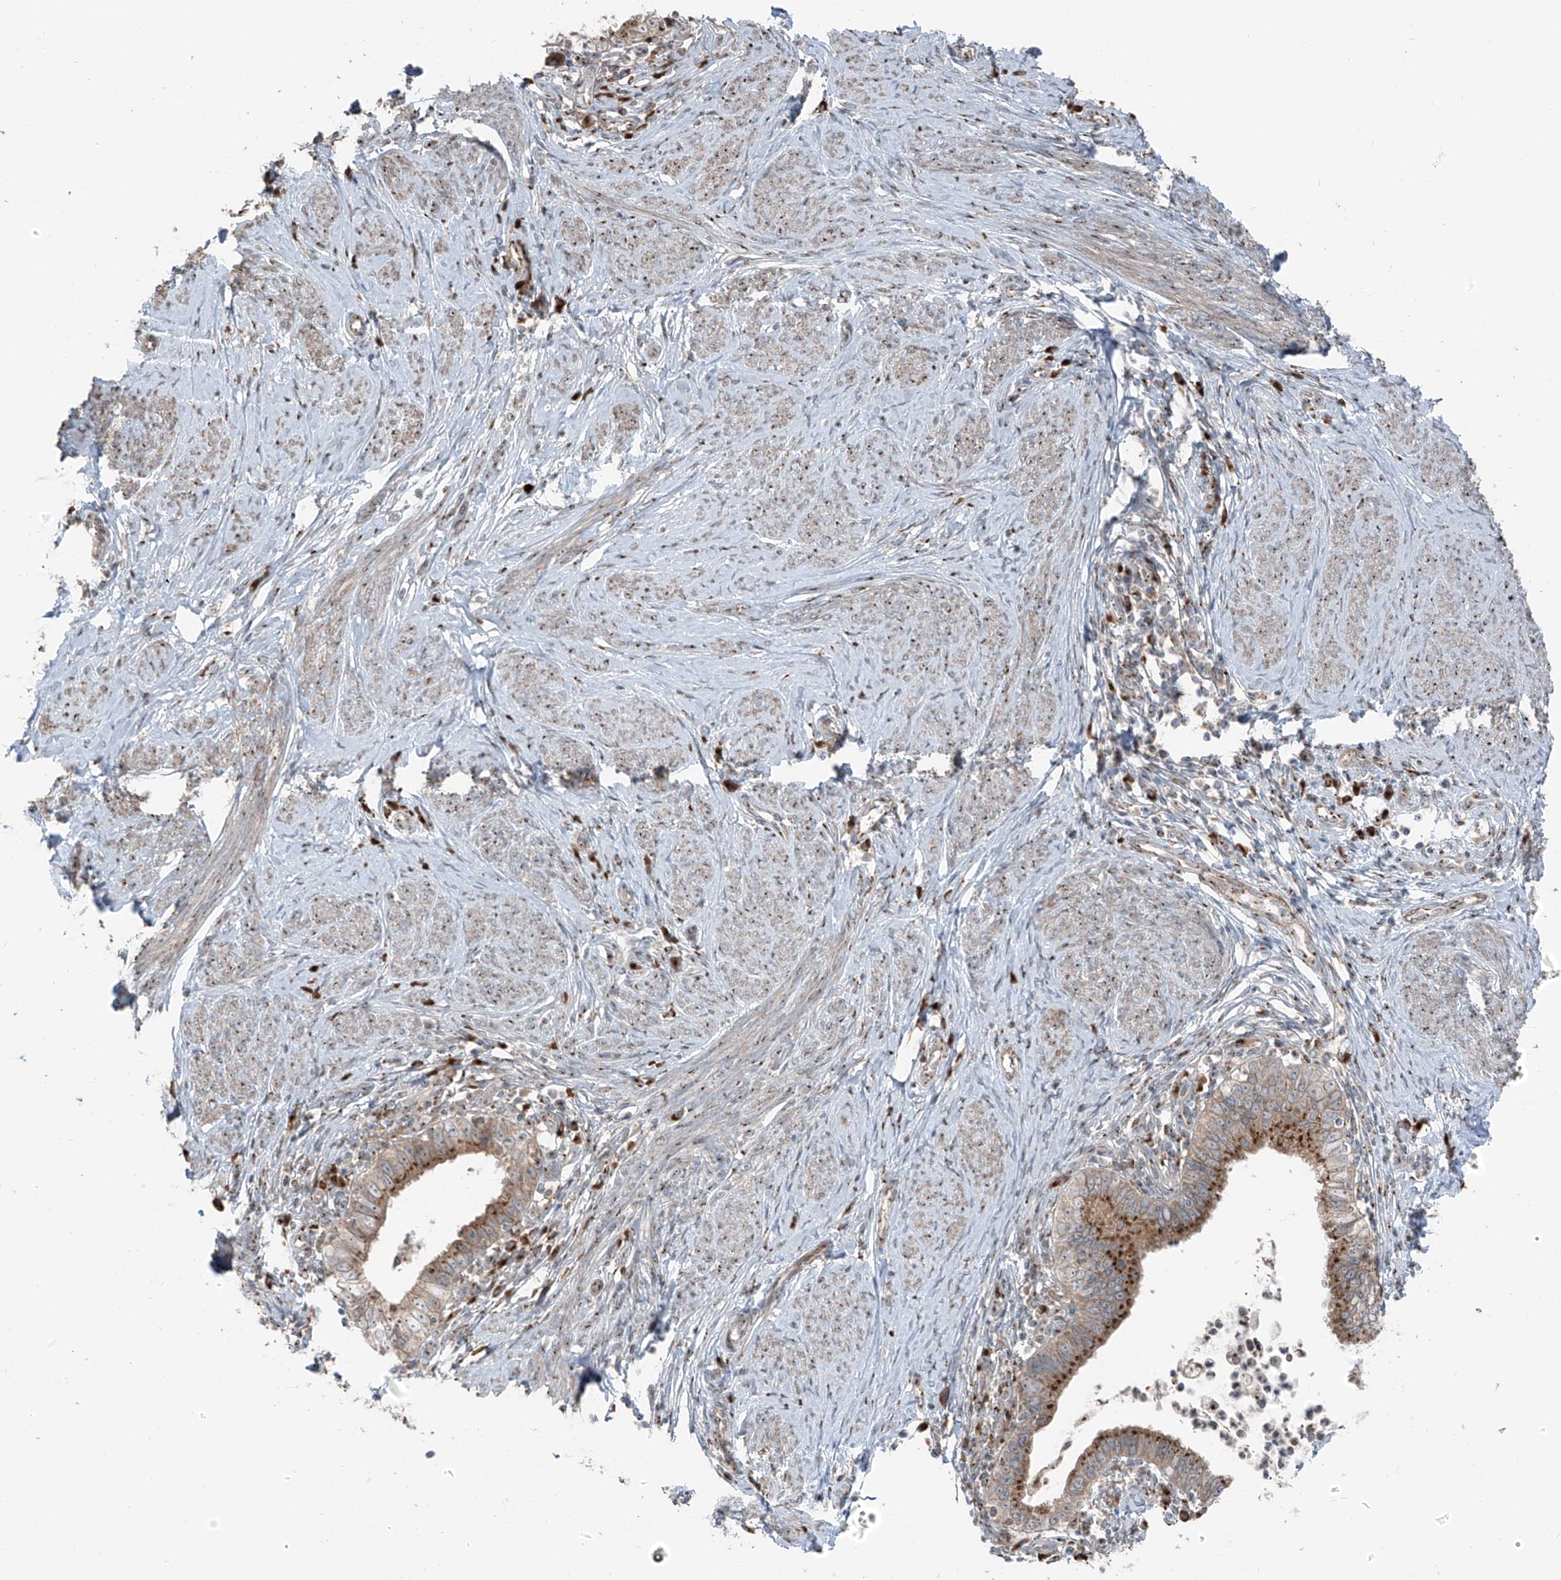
{"staining": {"intensity": "moderate", "quantity": ">75%", "location": "cytoplasmic/membranous"}, "tissue": "cervical cancer", "cell_type": "Tumor cells", "image_type": "cancer", "snomed": [{"axis": "morphology", "description": "Adenocarcinoma, NOS"}, {"axis": "topography", "description": "Cervix"}], "caption": "A brown stain highlights moderate cytoplasmic/membranous positivity of a protein in cervical cancer tumor cells.", "gene": "ERLEC1", "patient": {"sex": "female", "age": 36}}